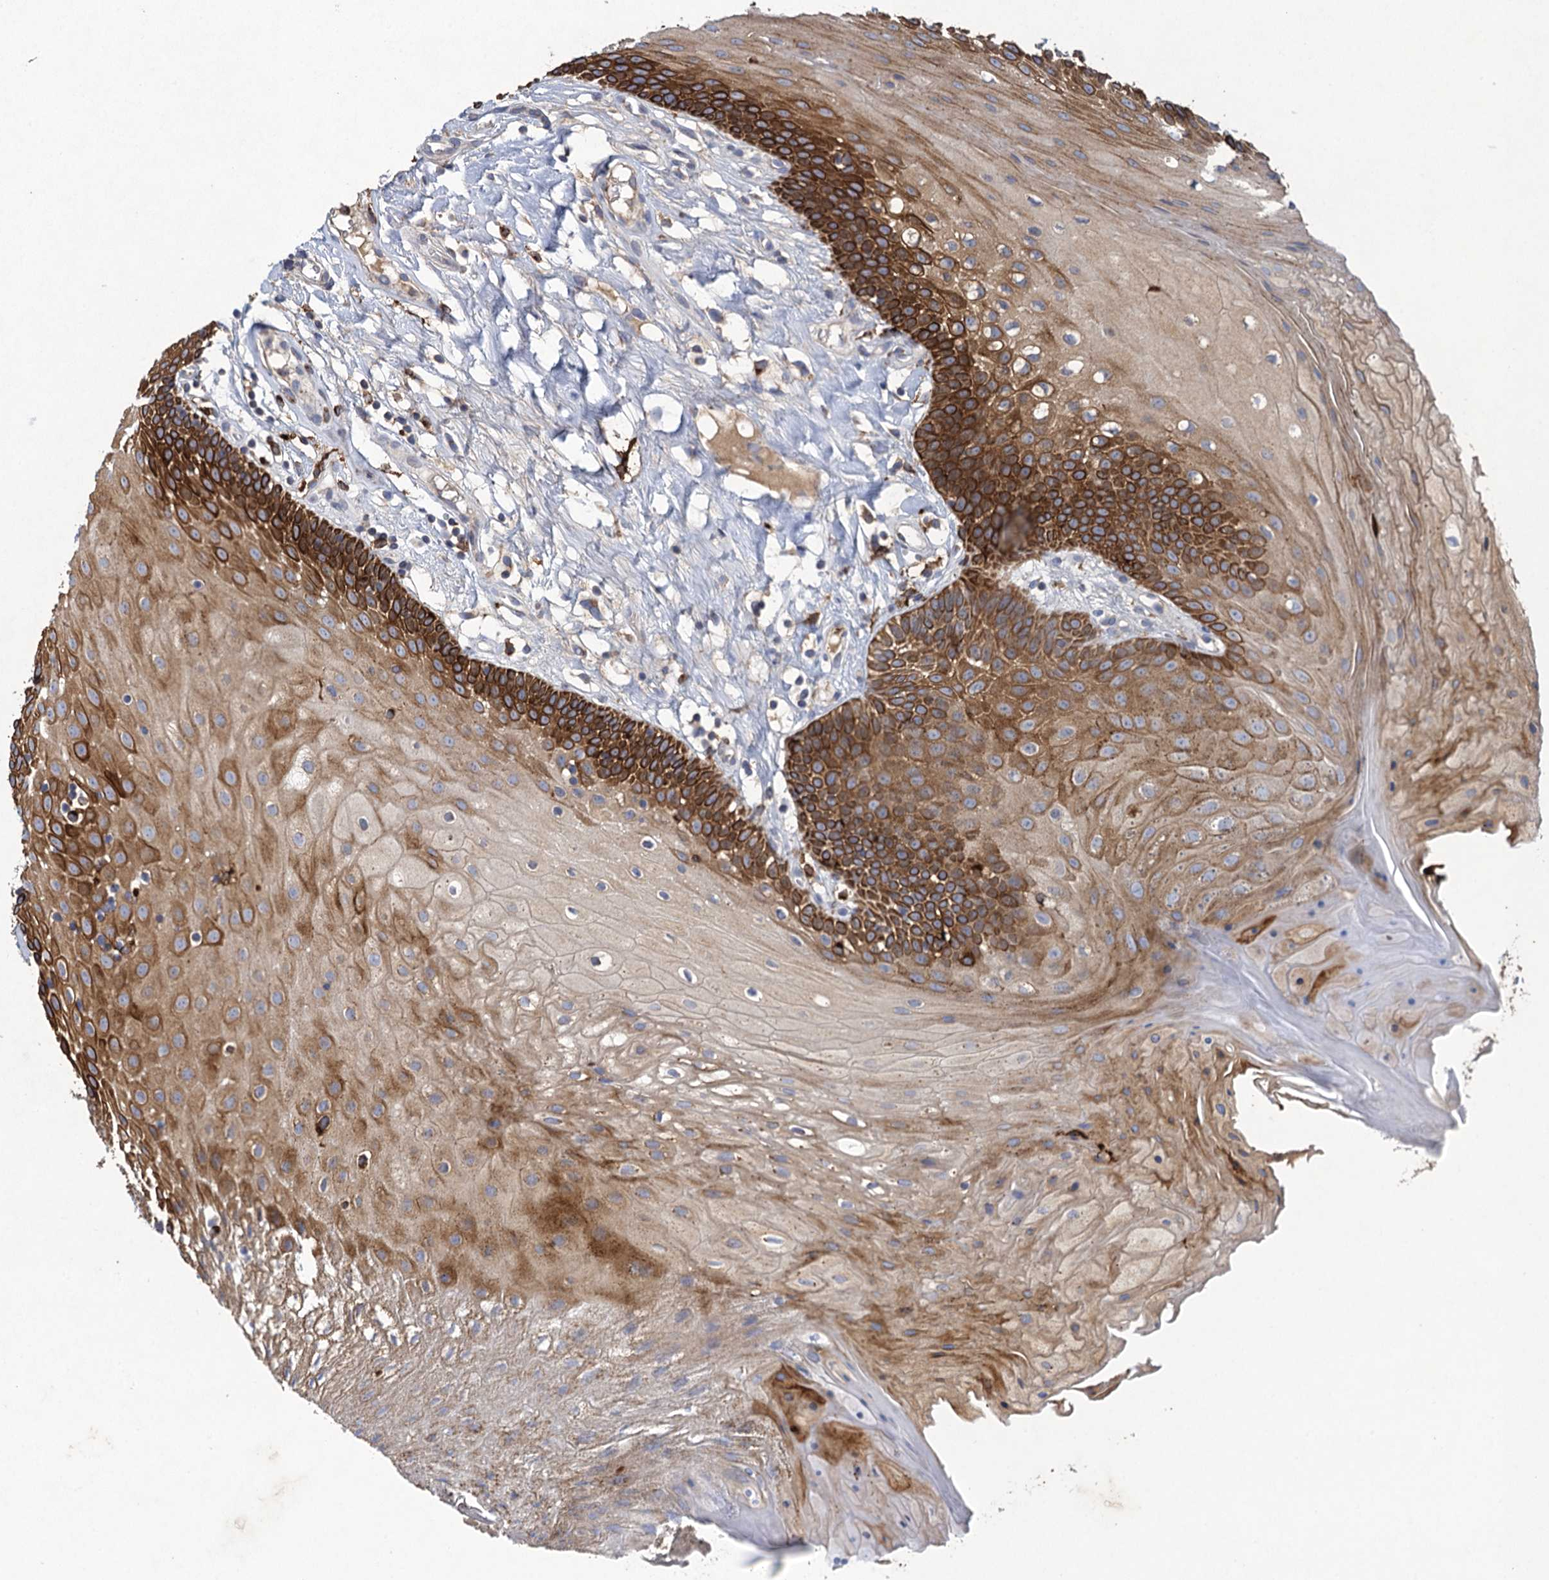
{"staining": {"intensity": "strong", "quantity": "25%-75%", "location": "cytoplasmic/membranous"}, "tissue": "oral mucosa", "cell_type": "Squamous epithelial cells", "image_type": "normal", "snomed": [{"axis": "morphology", "description": "Normal tissue, NOS"}, {"axis": "topography", "description": "Oral tissue"}], "caption": "Brown immunohistochemical staining in unremarkable human oral mucosa reveals strong cytoplasmic/membranous staining in about 25%-75% of squamous epithelial cells. (brown staining indicates protein expression, while blue staining denotes nuclei).", "gene": "TXNDC11", "patient": {"sex": "female", "age": 80}}